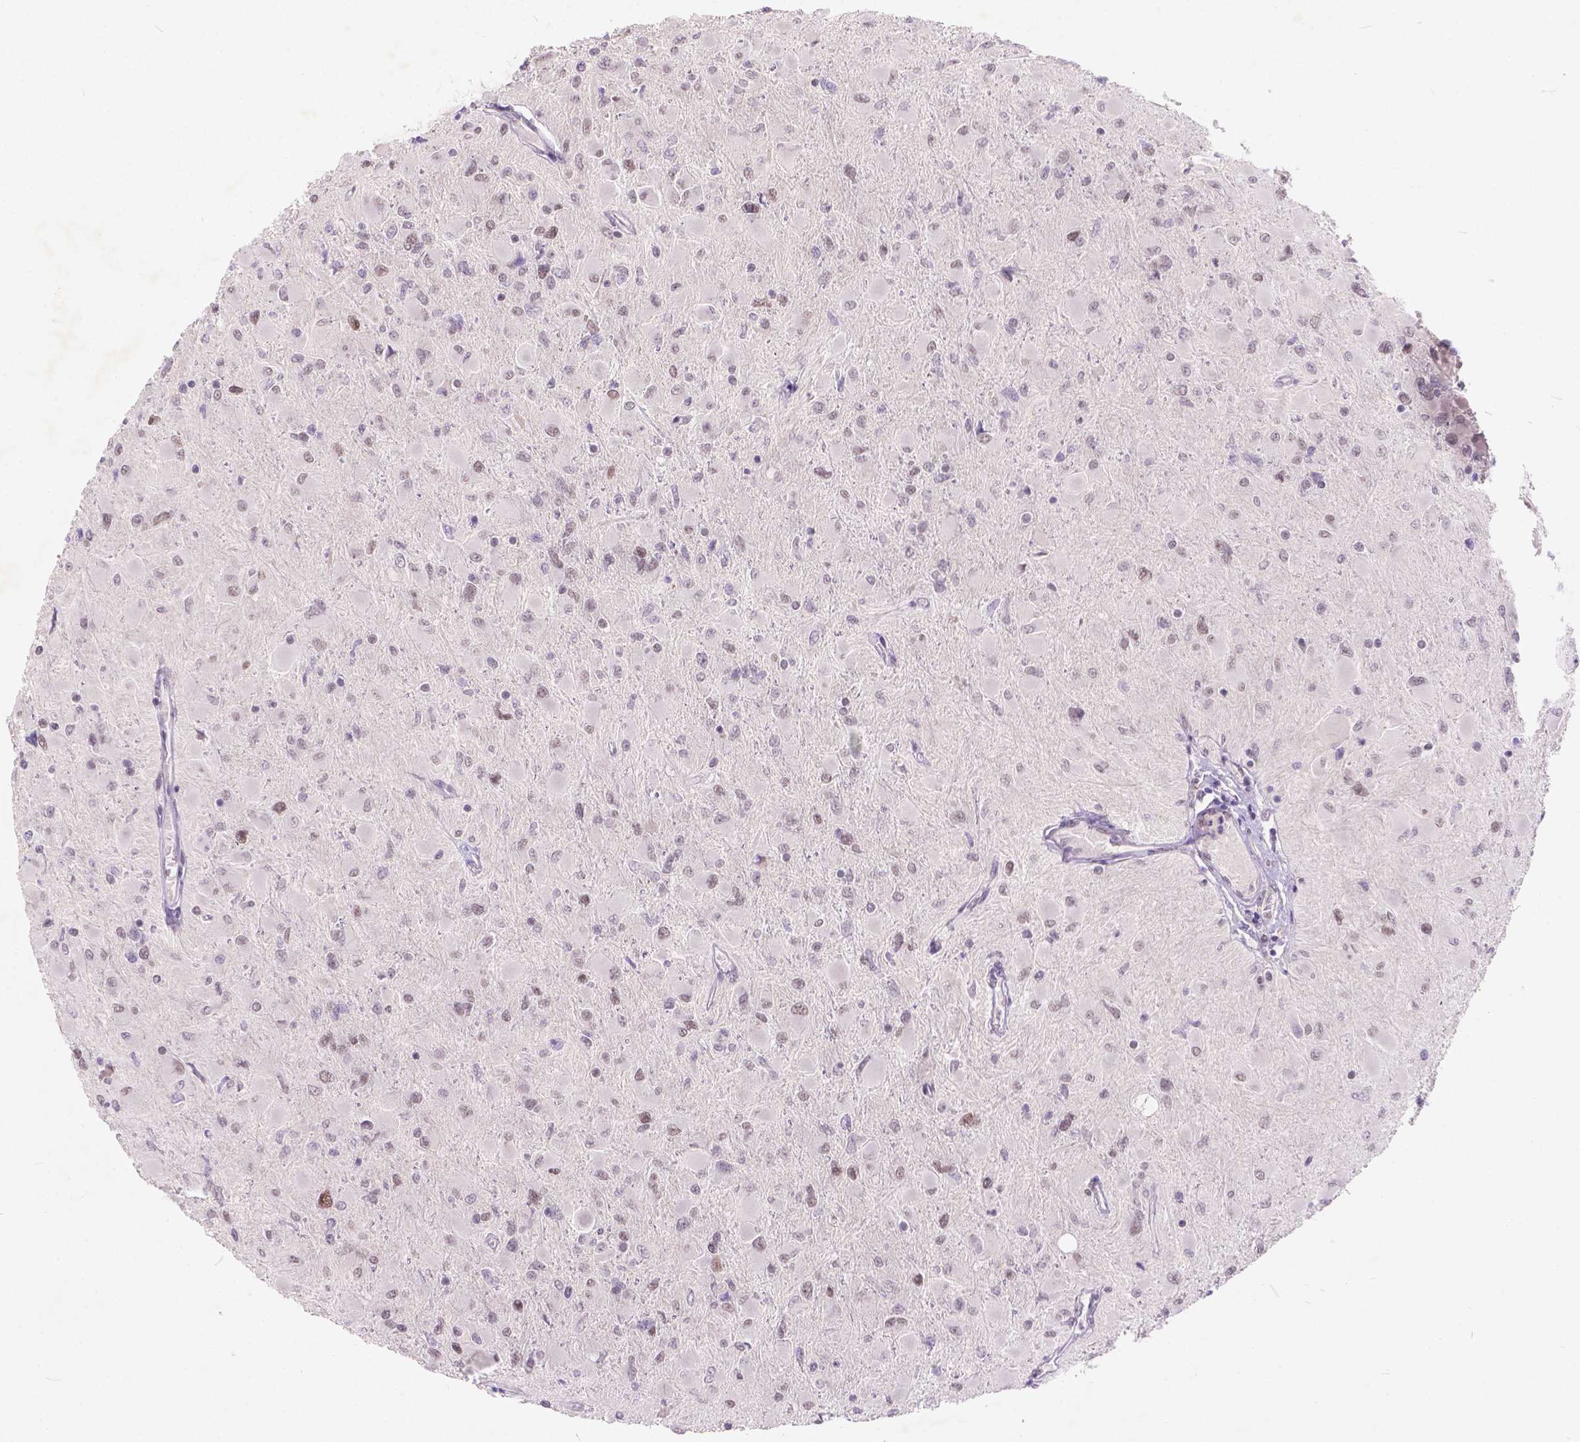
{"staining": {"intensity": "weak", "quantity": ">75%", "location": "nuclear"}, "tissue": "glioma", "cell_type": "Tumor cells", "image_type": "cancer", "snomed": [{"axis": "morphology", "description": "Glioma, malignant, High grade"}, {"axis": "topography", "description": "Cerebral cortex"}], "caption": "Weak nuclear expression for a protein is identified in about >75% of tumor cells of high-grade glioma (malignant) using immunohistochemistry.", "gene": "FAM53A", "patient": {"sex": "female", "age": 36}}